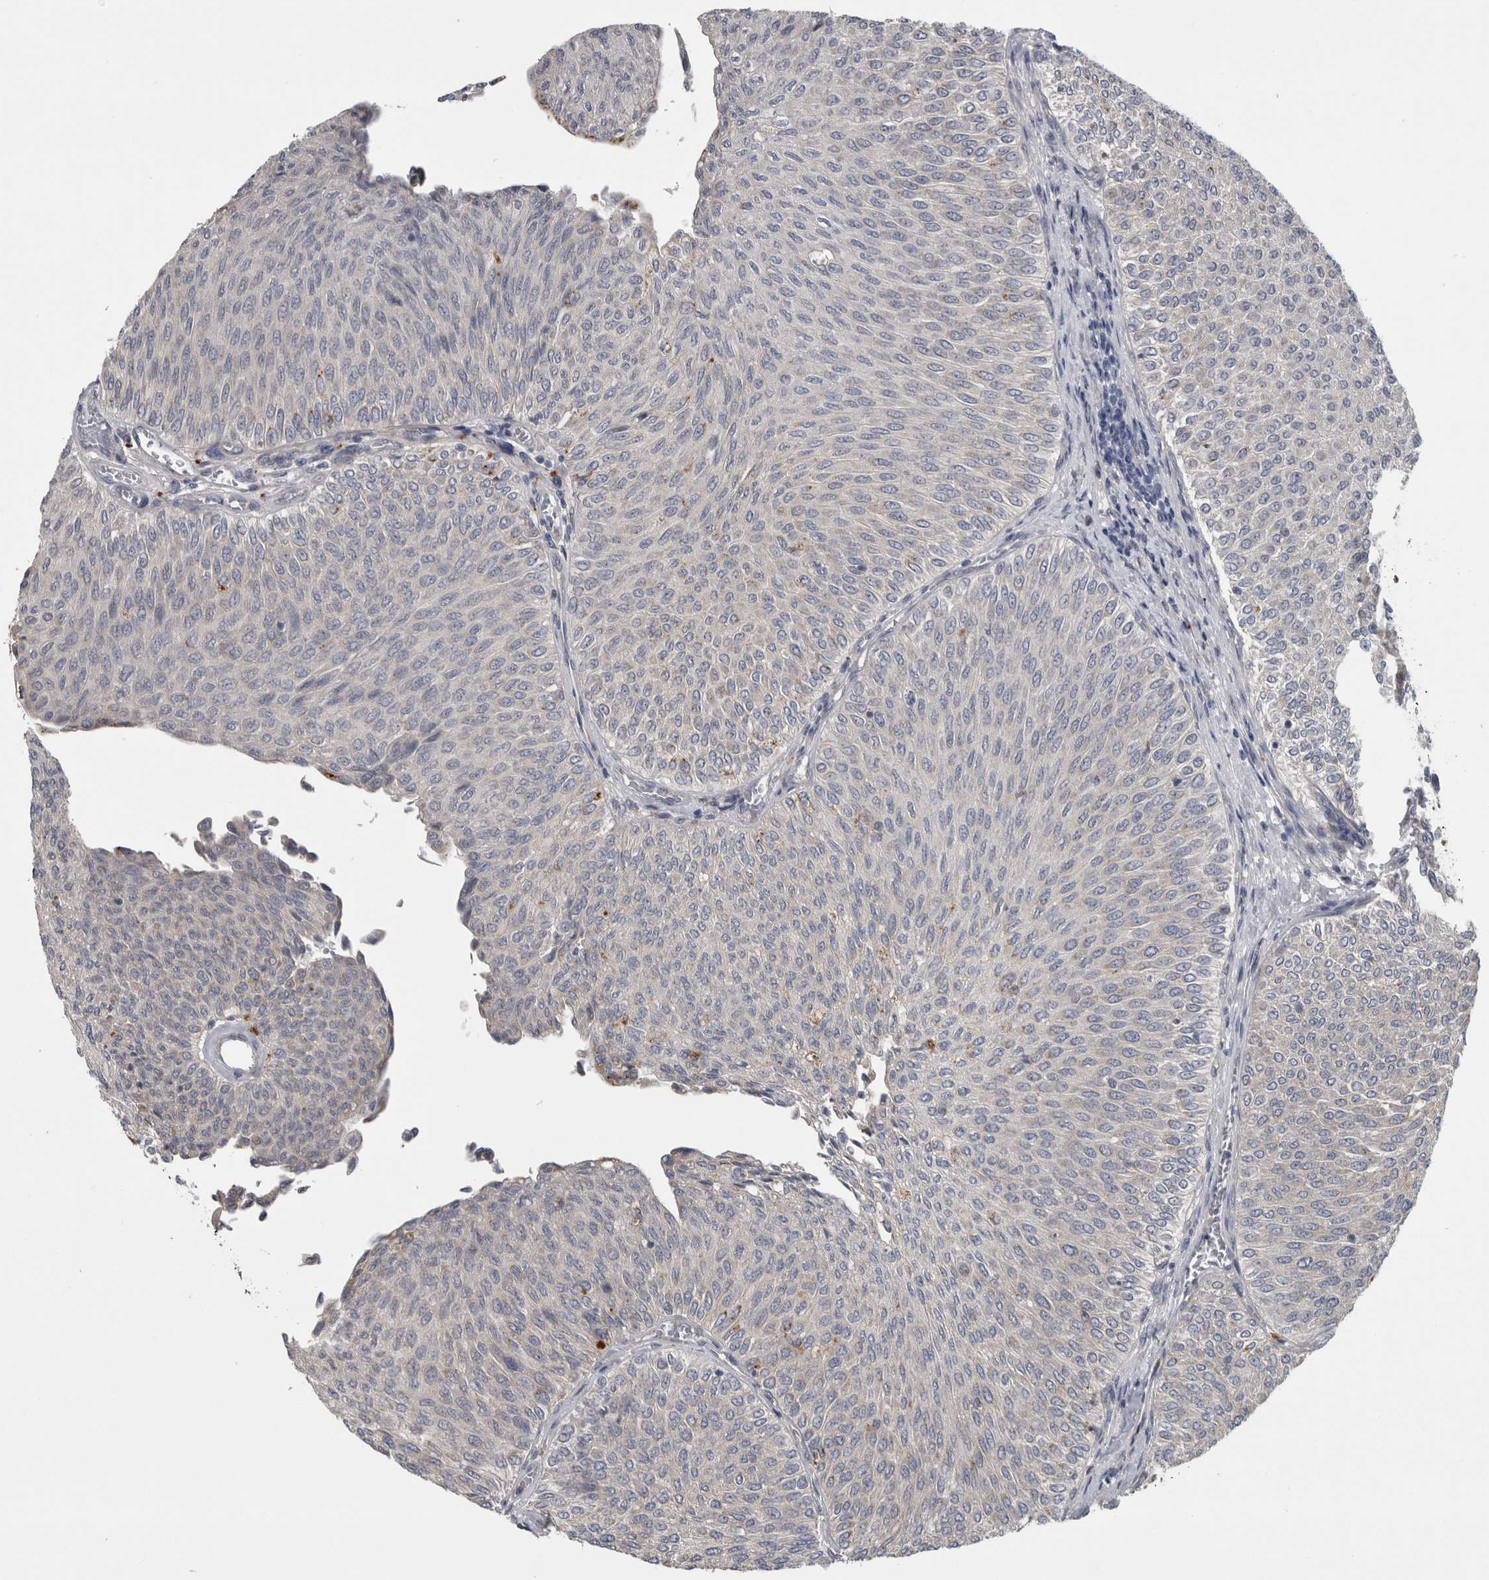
{"staining": {"intensity": "negative", "quantity": "none", "location": "none"}, "tissue": "urothelial cancer", "cell_type": "Tumor cells", "image_type": "cancer", "snomed": [{"axis": "morphology", "description": "Urothelial carcinoma, Low grade"}, {"axis": "topography", "description": "Urinary bladder"}], "caption": "Protein analysis of urothelial cancer exhibits no significant positivity in tumor cells.", "gene": "ATXN2", "patient": {"sex": "male", "age": 78}}